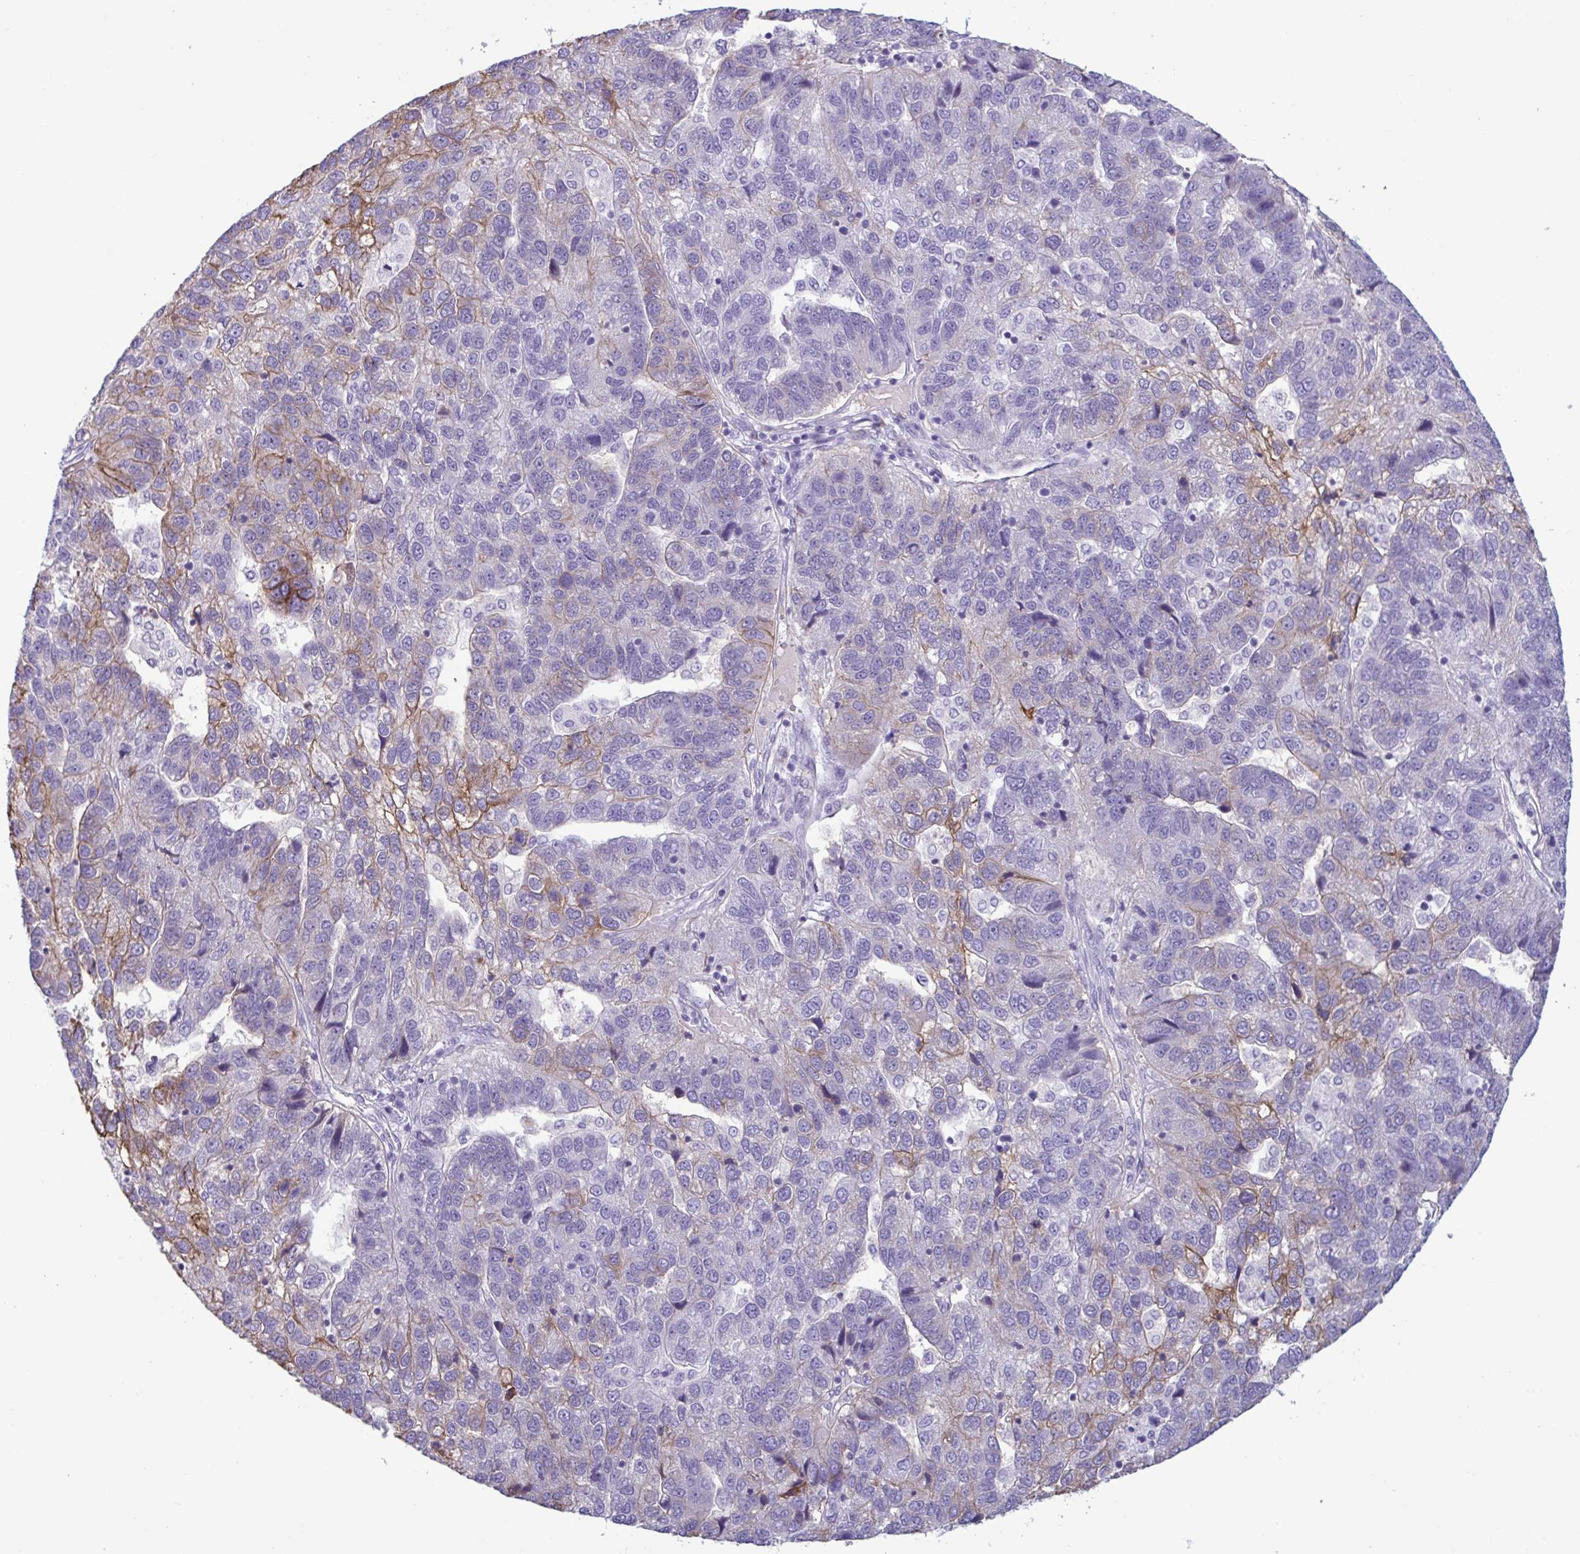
{"staining": {"intensity": "weak", "quantity": "<25%", "location": "cytoplasmic/membranous"}, "tissue": "pancreatic cancer", "cell_type": "Tumor cells", "image_type": "cancer", "snomed": [{"axis": "morphology", "description": "Adenocarcinoma, NOS"}, {"axis": "topography", "description": "Pancreas"}], "caption": "Pancreatic cancer stained for a protein using immunohistochemistry (IHC) exhibits no expression tumor cells.", "gene": "SLC2A1", "patient": {"sex": "female", "age": 61}}